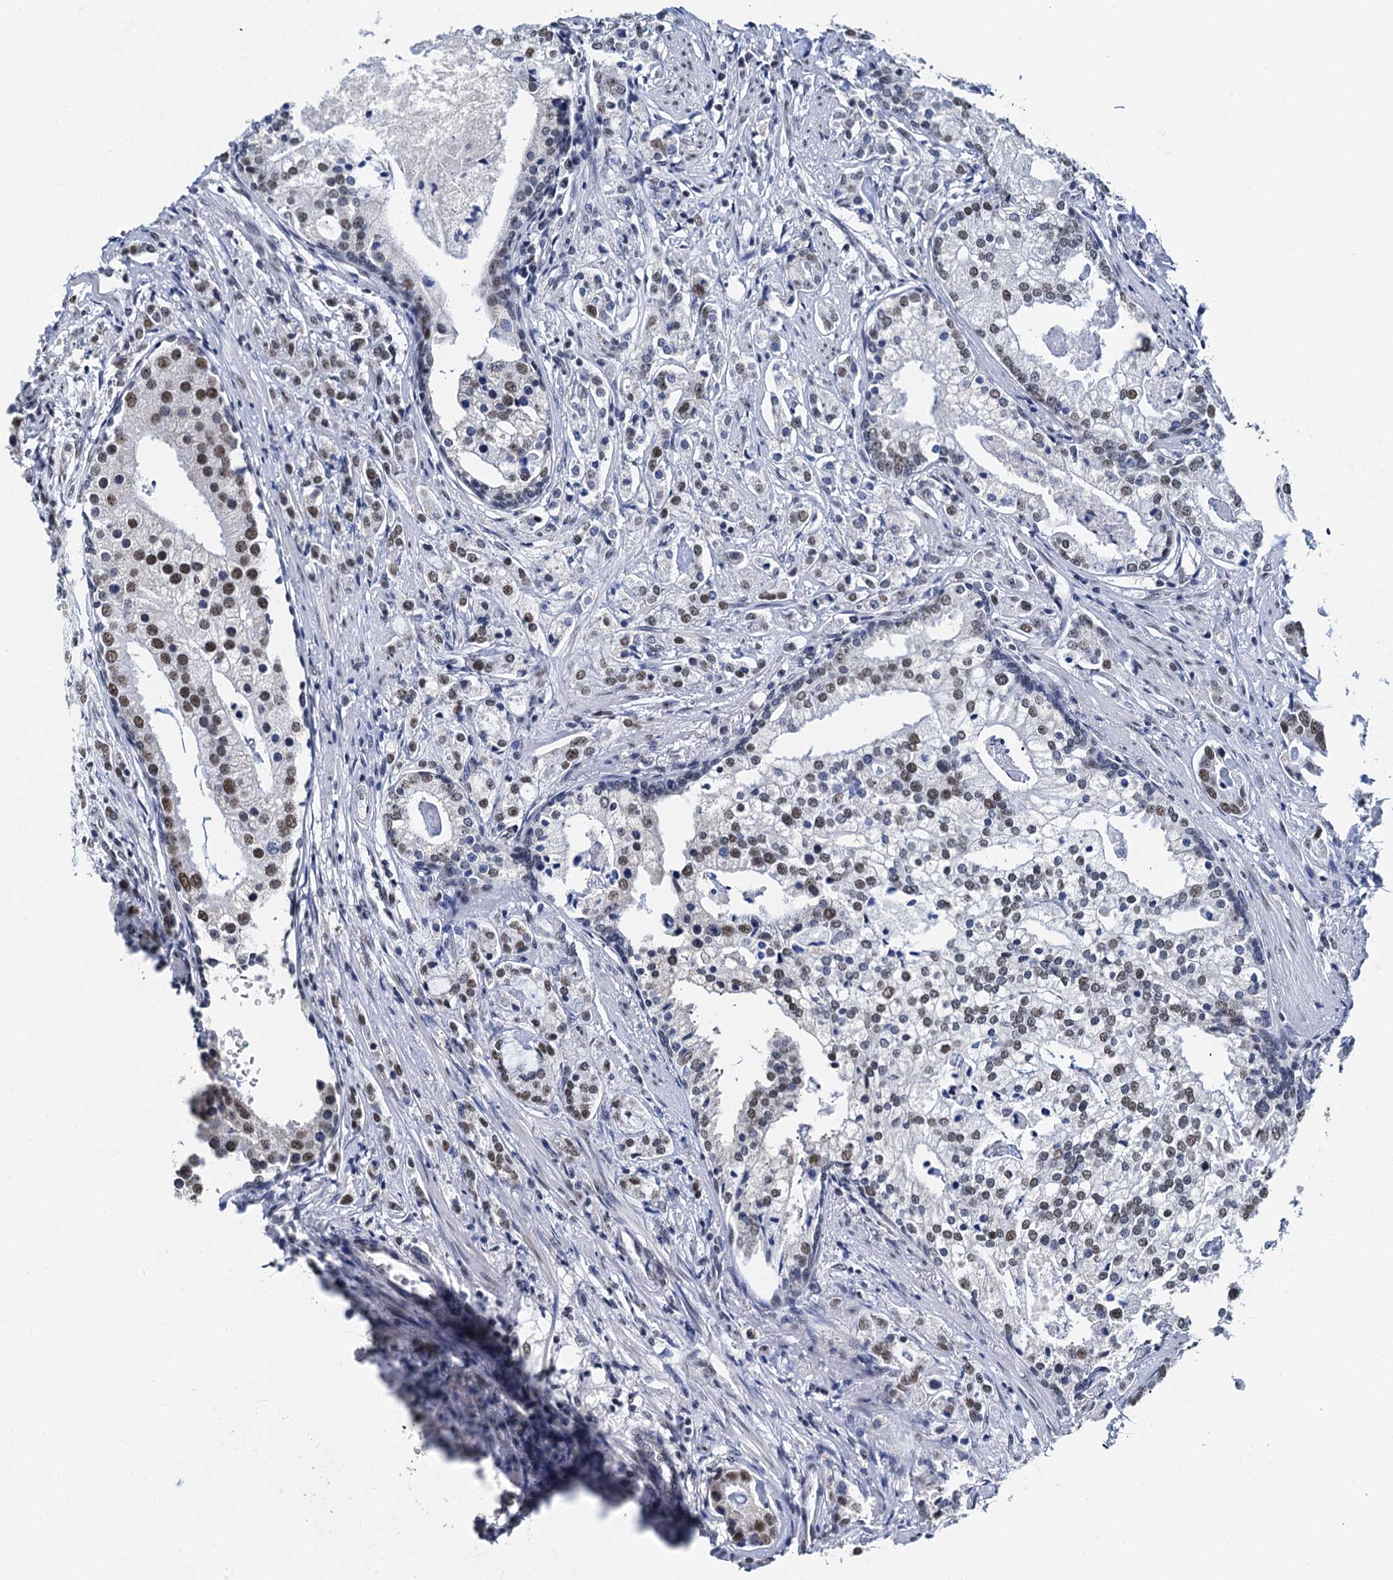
{"staining": {"intensity": "moderate", "quantity": "25%-75%", "location": "nuclear"}, "tissue": "prostate cancer", "cell_type": "Tumor cells", "image_type": "cancer", "snomed": [{"axis": "morphology", "description": "Adenocarcinoma, High grade"}, {"axis": "topography", "description": "Prostate"}], "caption": "A histopathology image of prostate cancer (adenocarcinoma (high-grade)) stained for a protein demonstrates moderate nuclear brown staining in tumor cells.", "gene": "SLTM", "patient": {"sex": "male", "age": 69}}